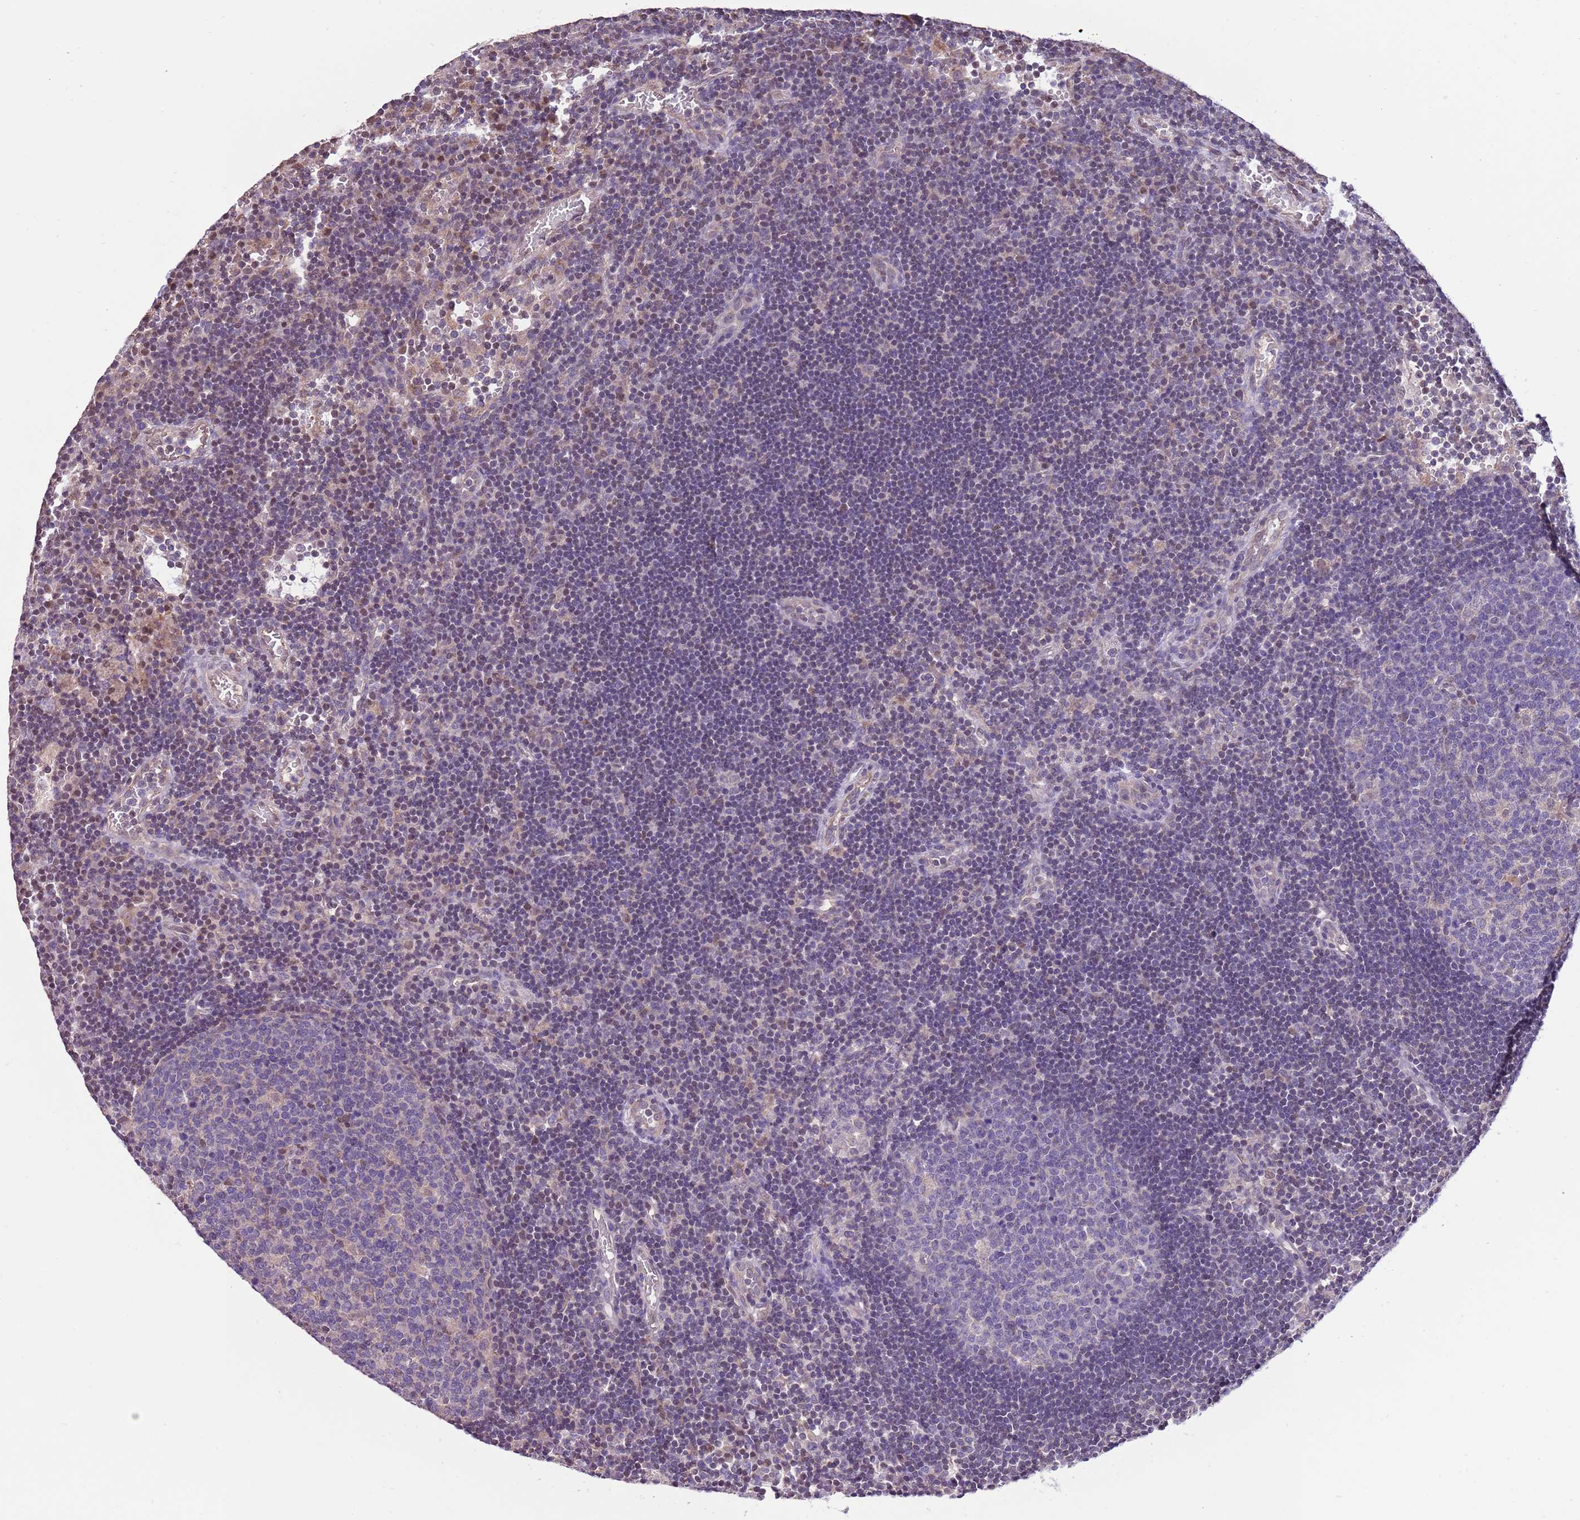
{"staining": {"intensity": "weak", "quantity": "<25%", "location": "cytoplasmic/membranous,nuclear"}, "tissue": "lymph node", "cell_type": "Germinal center cells", "image_type": "normal", "snomed": [{"axis": "morphology", "description": "Normal tissue, NOS"}, {"axis": "topography", "description": "Lymph node"}], "caption": "Immunohistochemical staining of normal lymph node exhibits no significant staining in germinal center cells.", "gene": "ARL2BP", "patient": {"sex": "male", "age": 62}}